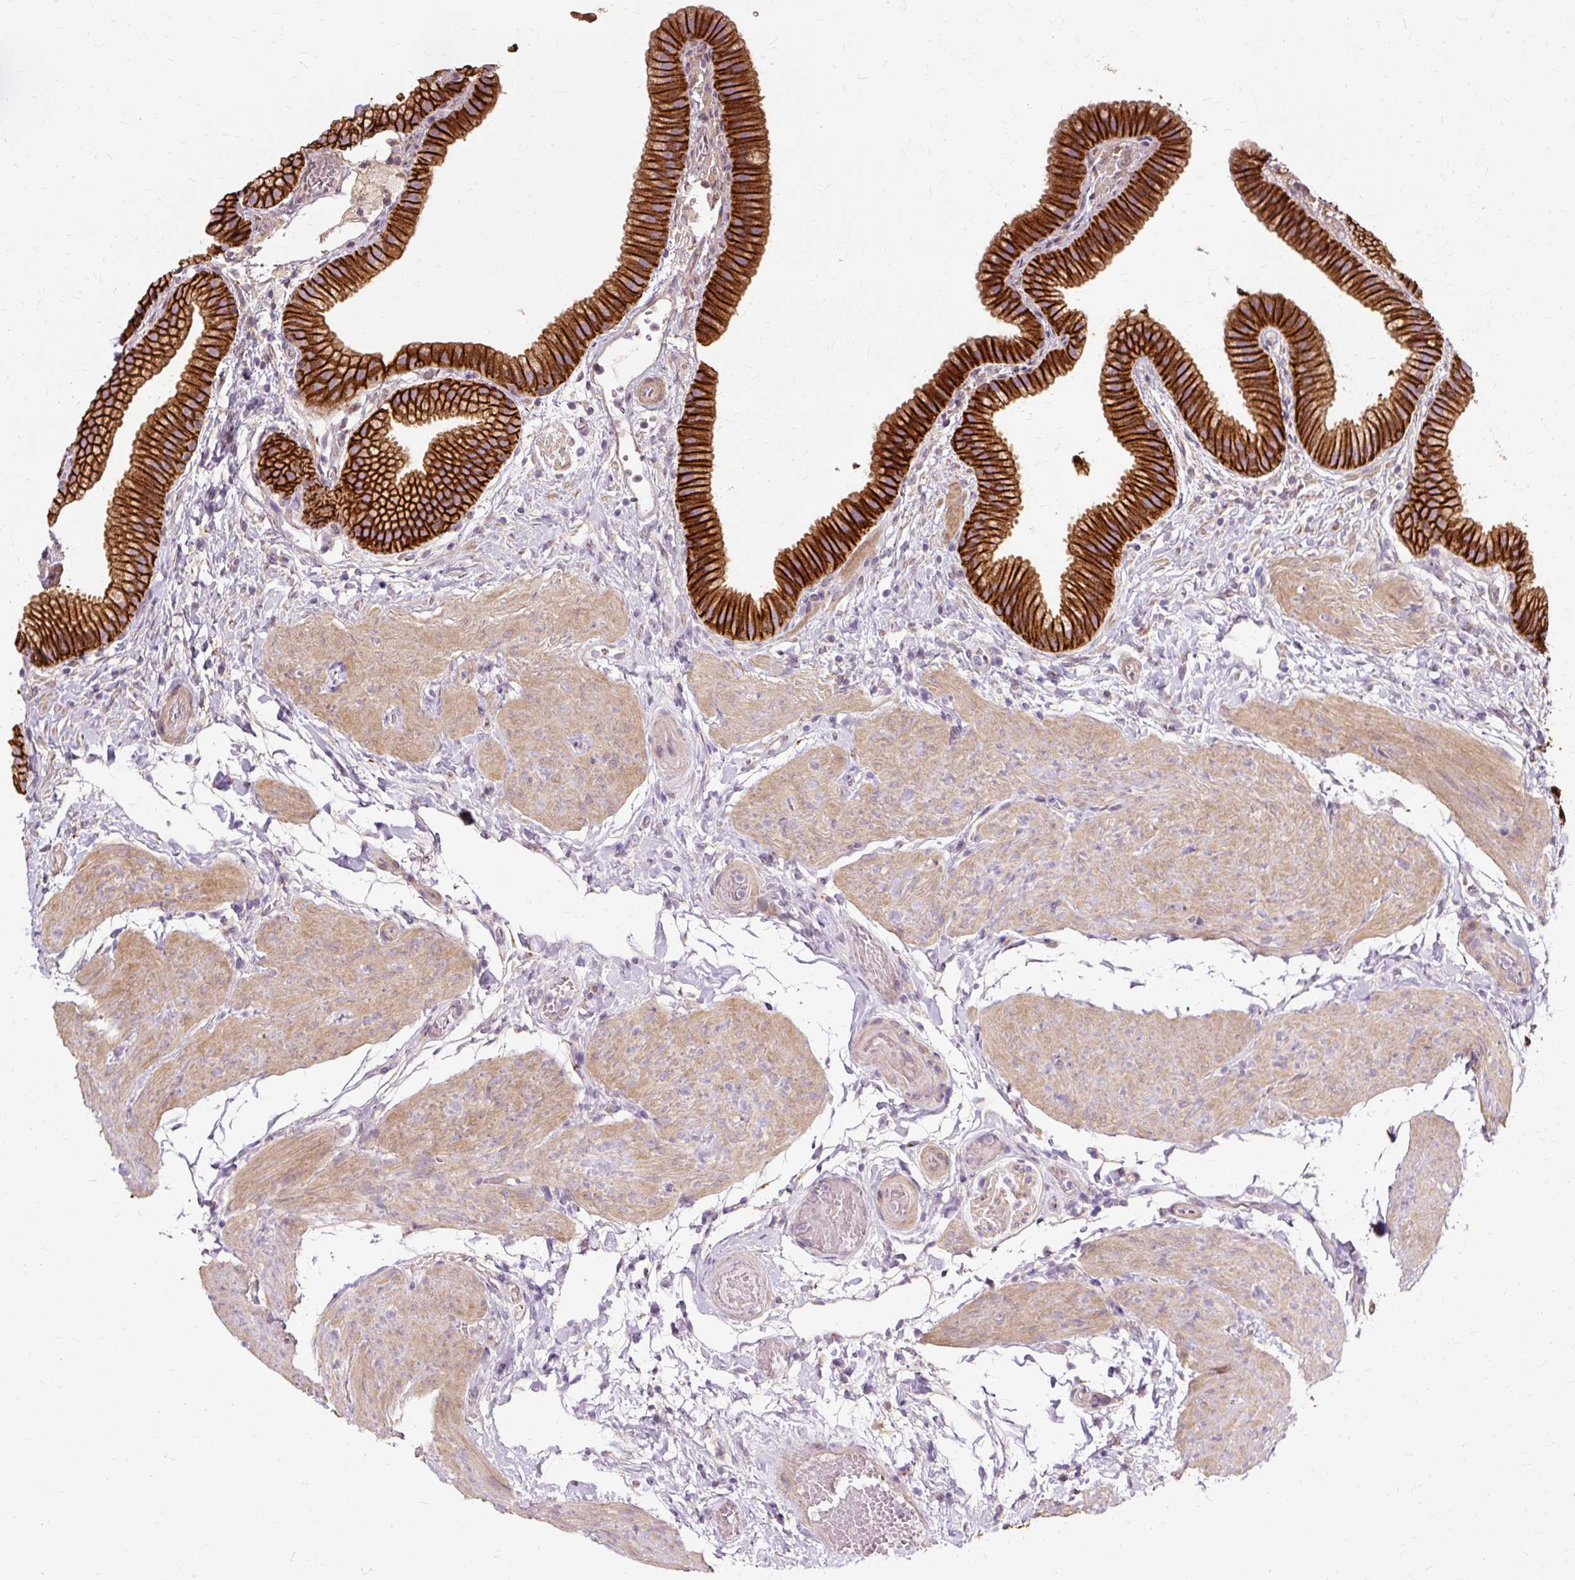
{"staining": {"intensity": "strong", "quantity": ">75%", "location": "cytoplasmic/membranous"}, "tissue": "gallbladder", "cell_type": "Glandular cells", "image_type": "normal", "snomed": [{"axis": "morphology", "description": "Normal tissue, NOS"}, {"axis": "topography", "description": "Gallbladder"}], "caption": "The histopathology image demonstrates staining of unremarkable gallbladder, revealing strong cytoplasmic/membranous protein expression (brown color) within glandular cells. The staining is performed using DAB (3,3'-diaminobenzidine) brown chromogen to label protein expression. The nuclei are counter-stained blue using hematoxylin.", "gene": "TSPAN8", "patient": {"sex": "female", "age": 63}}